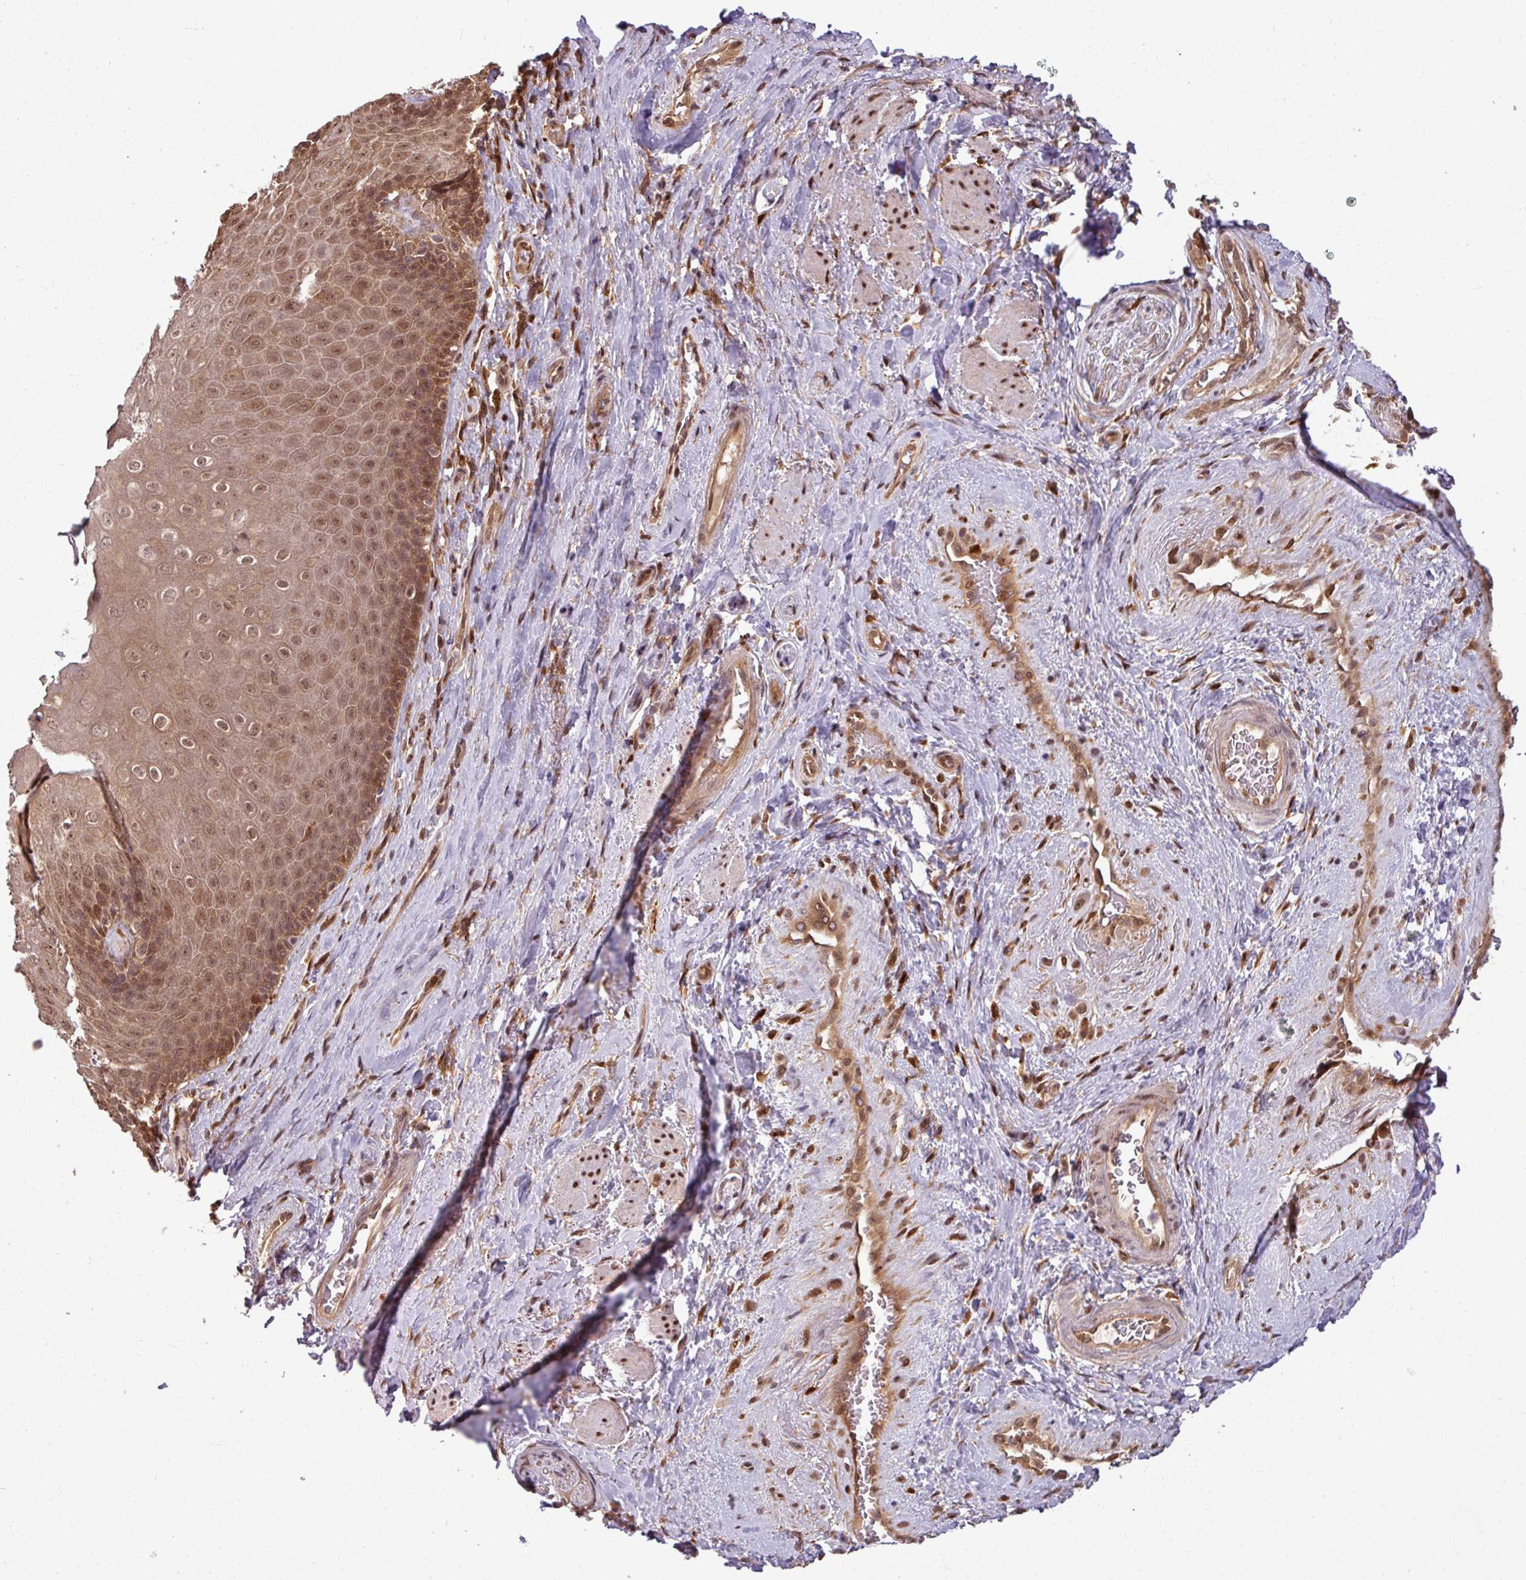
{"staining": {"intensity": "moderate", "quantity": ">75%", "location": "cytoplasmic/membranous,nuclear"}, "tissue": "skin", "cell_type": "Epidermal cells", "image_type": "normal", "snomed": [{"axis": "morphology", "description": "Normal tissue, NOS"}, {"axis": "topography", "description": "Anal"}, {"axis": "topography", "description": "Peripheral nerve tissue"}], "caption": "About >75% of epidermal cells in normal human skin demonstrate moderate cytoplasmic/membranous,nuclear protein positivity as visualized by brown immunohistochemical staining.", "gene": "KCTD11", "patient": {"sex": "male", "age": 53}}